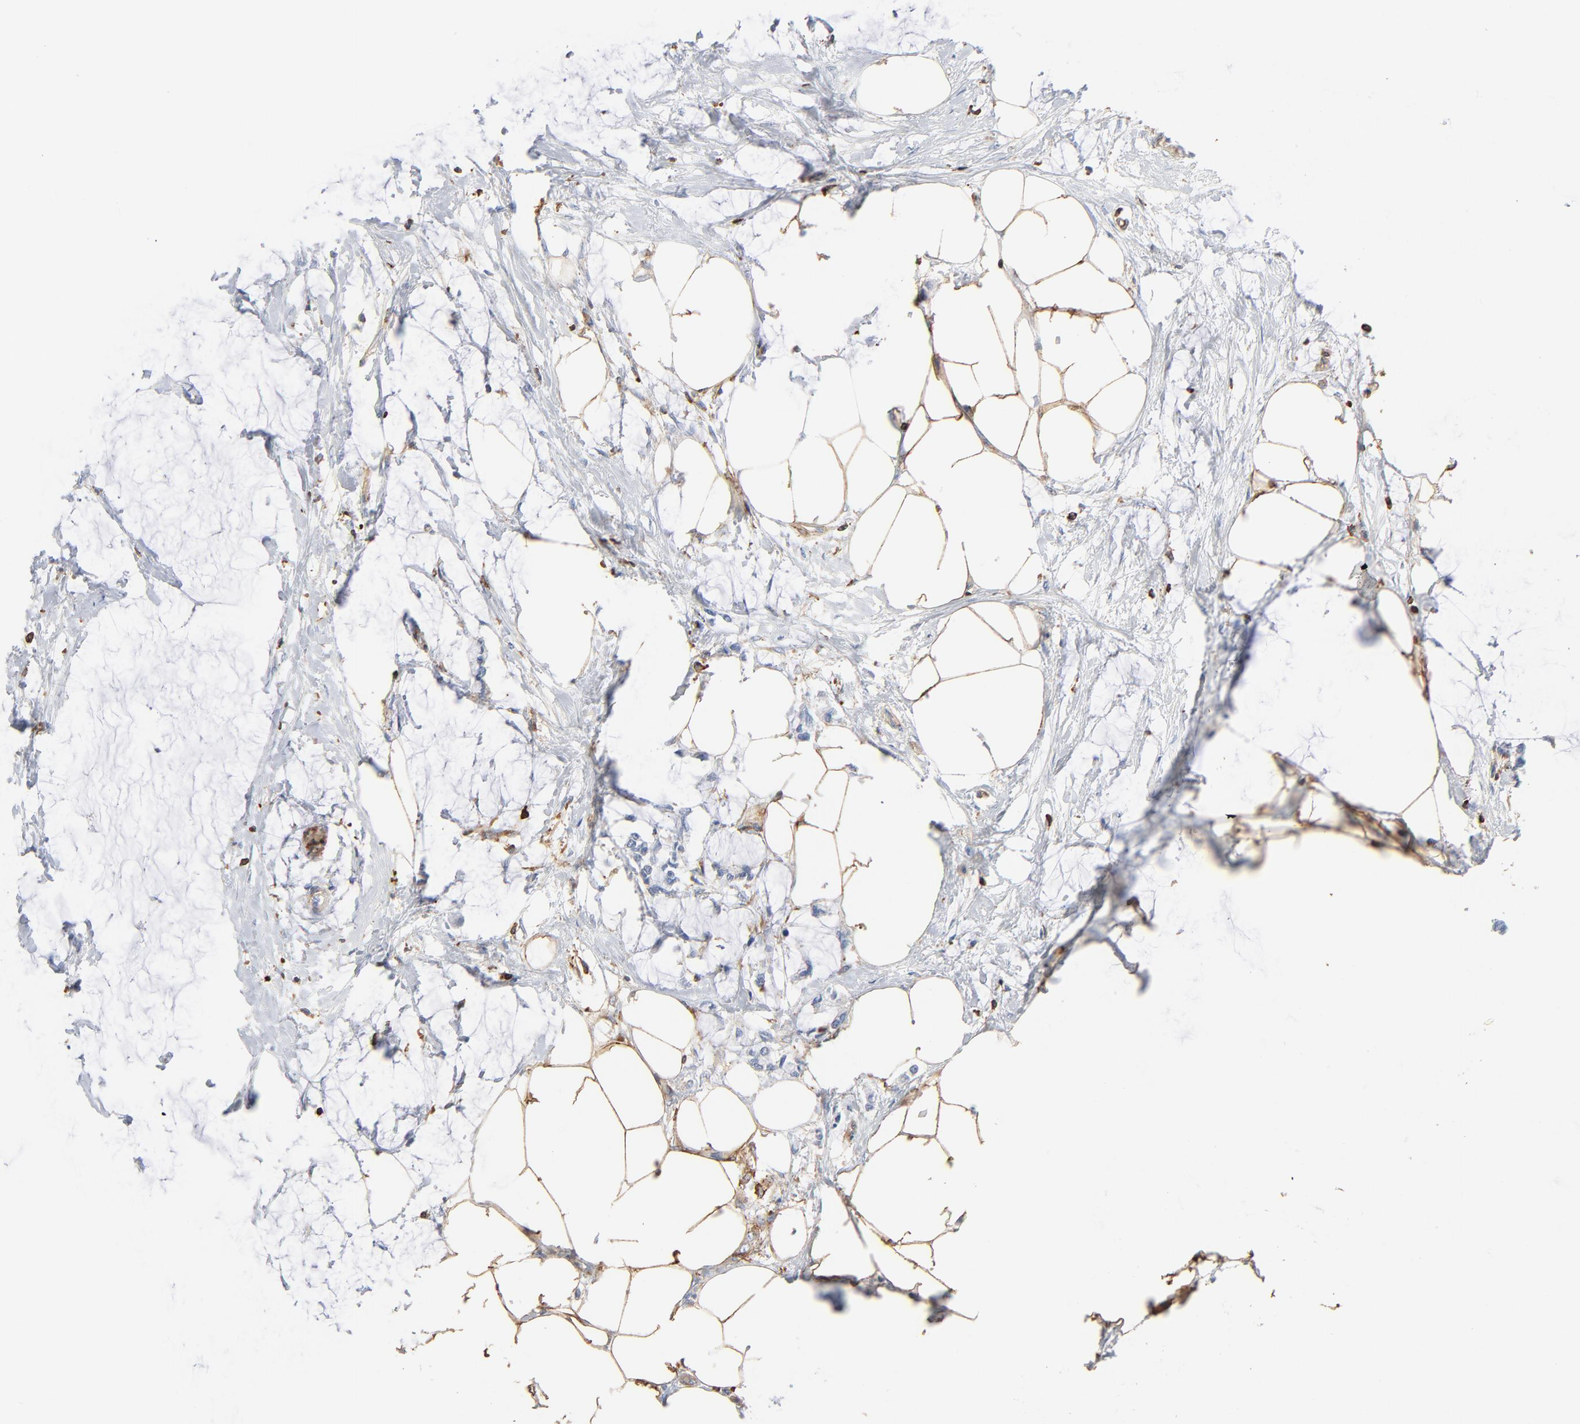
{"staining": {"intensity": "negative", "quantity": "none", "location": "none"}, "tissue": "colorectal cancer", "cell_type": "Tumor cells", "image_type": "cancer", "snomed": [{"axis": "morphology", "description": "Normal tissue, NOS"}, {"axis": "morphology", "description": "Adenocarcinoma, NOS"}, {"axis": "topography", "description": "Colon"}, {"axis": "topography", "description": "Peripheral nerve tissue"}], "caption": "Immunohistochemical staining of colorectal cancer shows no significant positivity in tumor cells.", "gene": "SH3KBP1", "patient": {"sex": "male", "age": 14}}